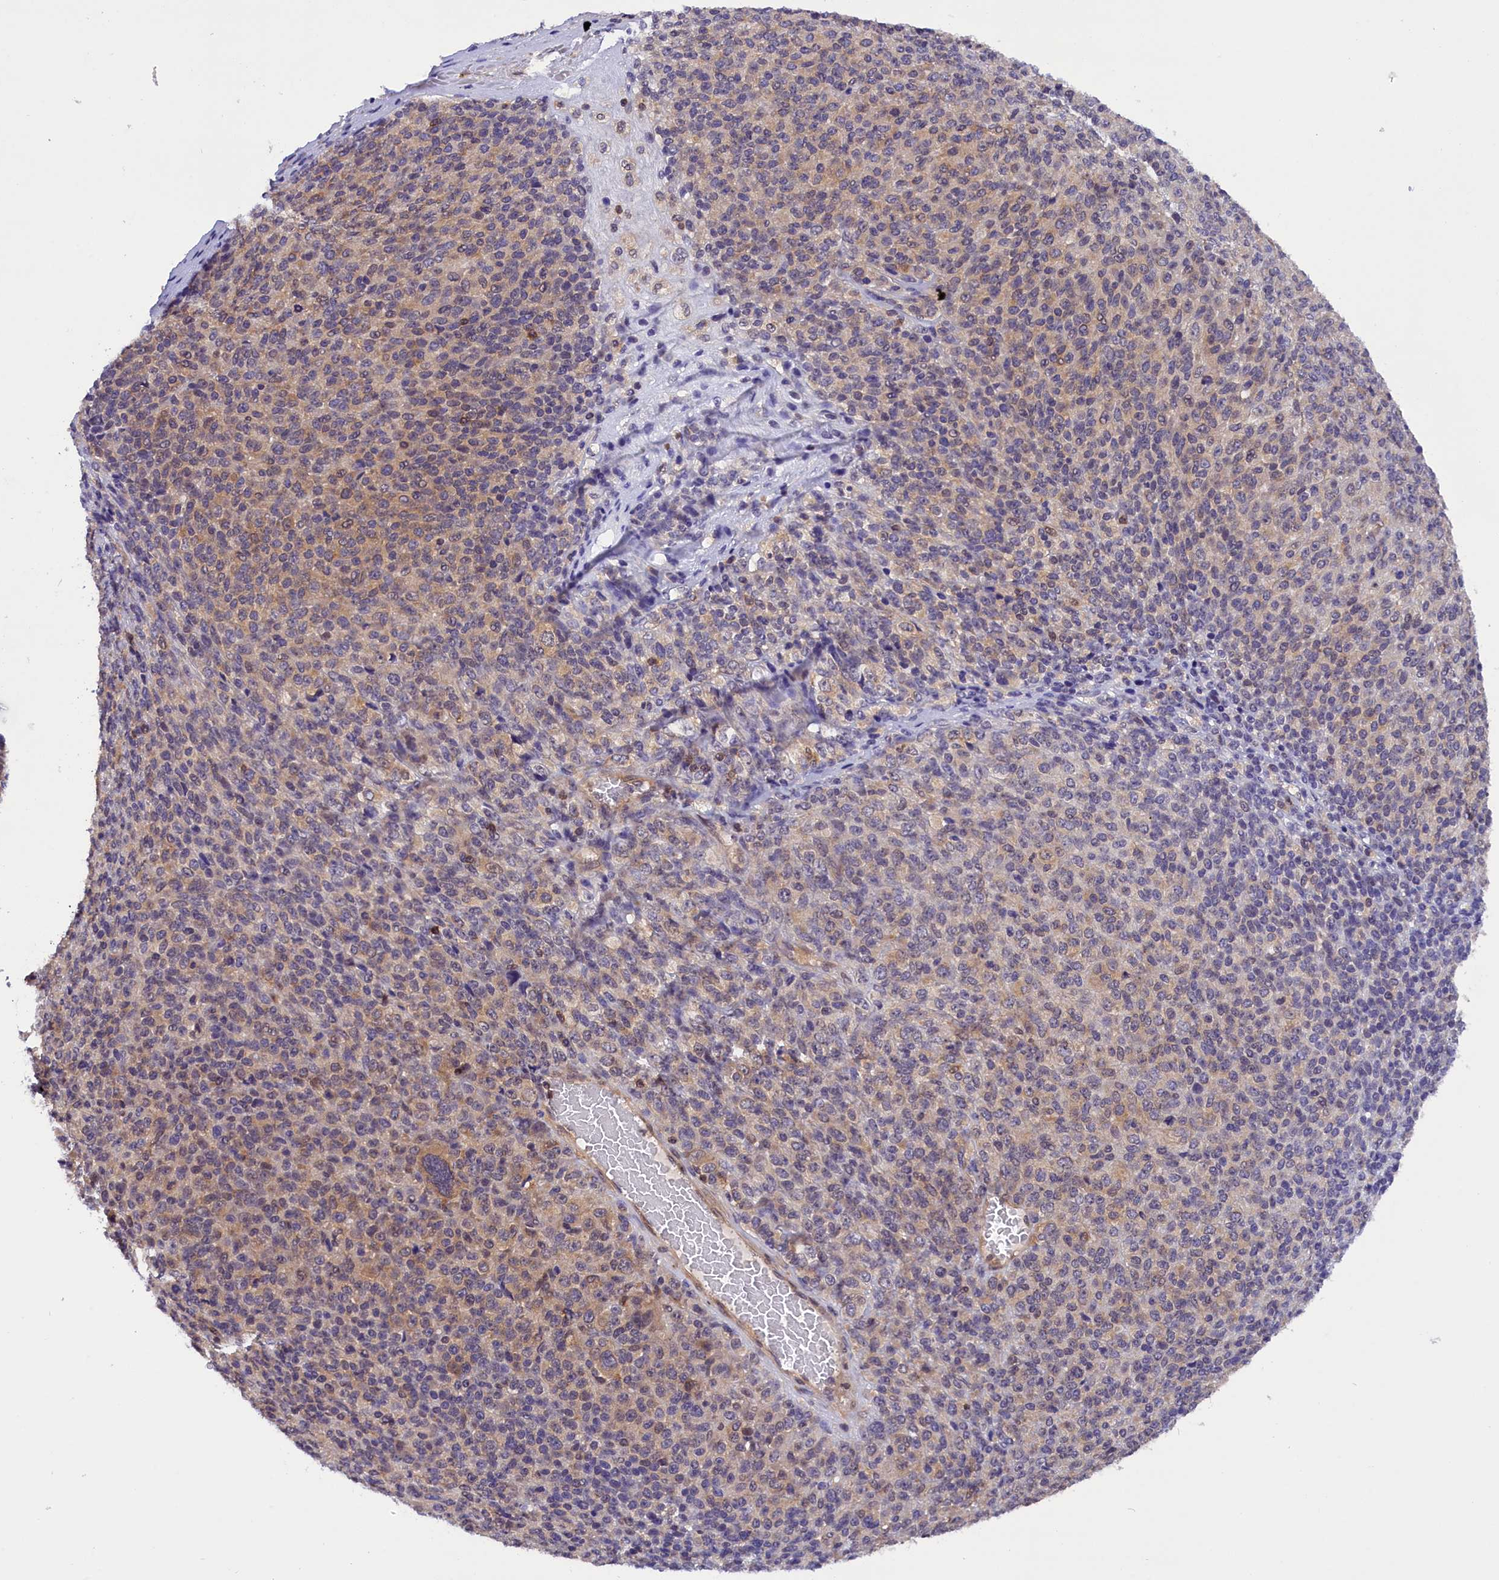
{"staining": {"intensity": "weak", "quantity": "<25%", "location": "cytoplasmic/membranous"}, "tissue": "melanoma", "cell_type": "Tumor cells", "image_type": "cancer", "snomed": [{"axis": "morphology", "description": "Malignant melanoma, Metastatic site"}, {"axis": "topography", "description": "Brain"}], "caption": "Malignant melanoma (metastatic site) stained for a protein using immunohistochemistry shows no expression tumor cells.", "gene": "TBCB", "patient": {"sex": "female", "age": 56}}